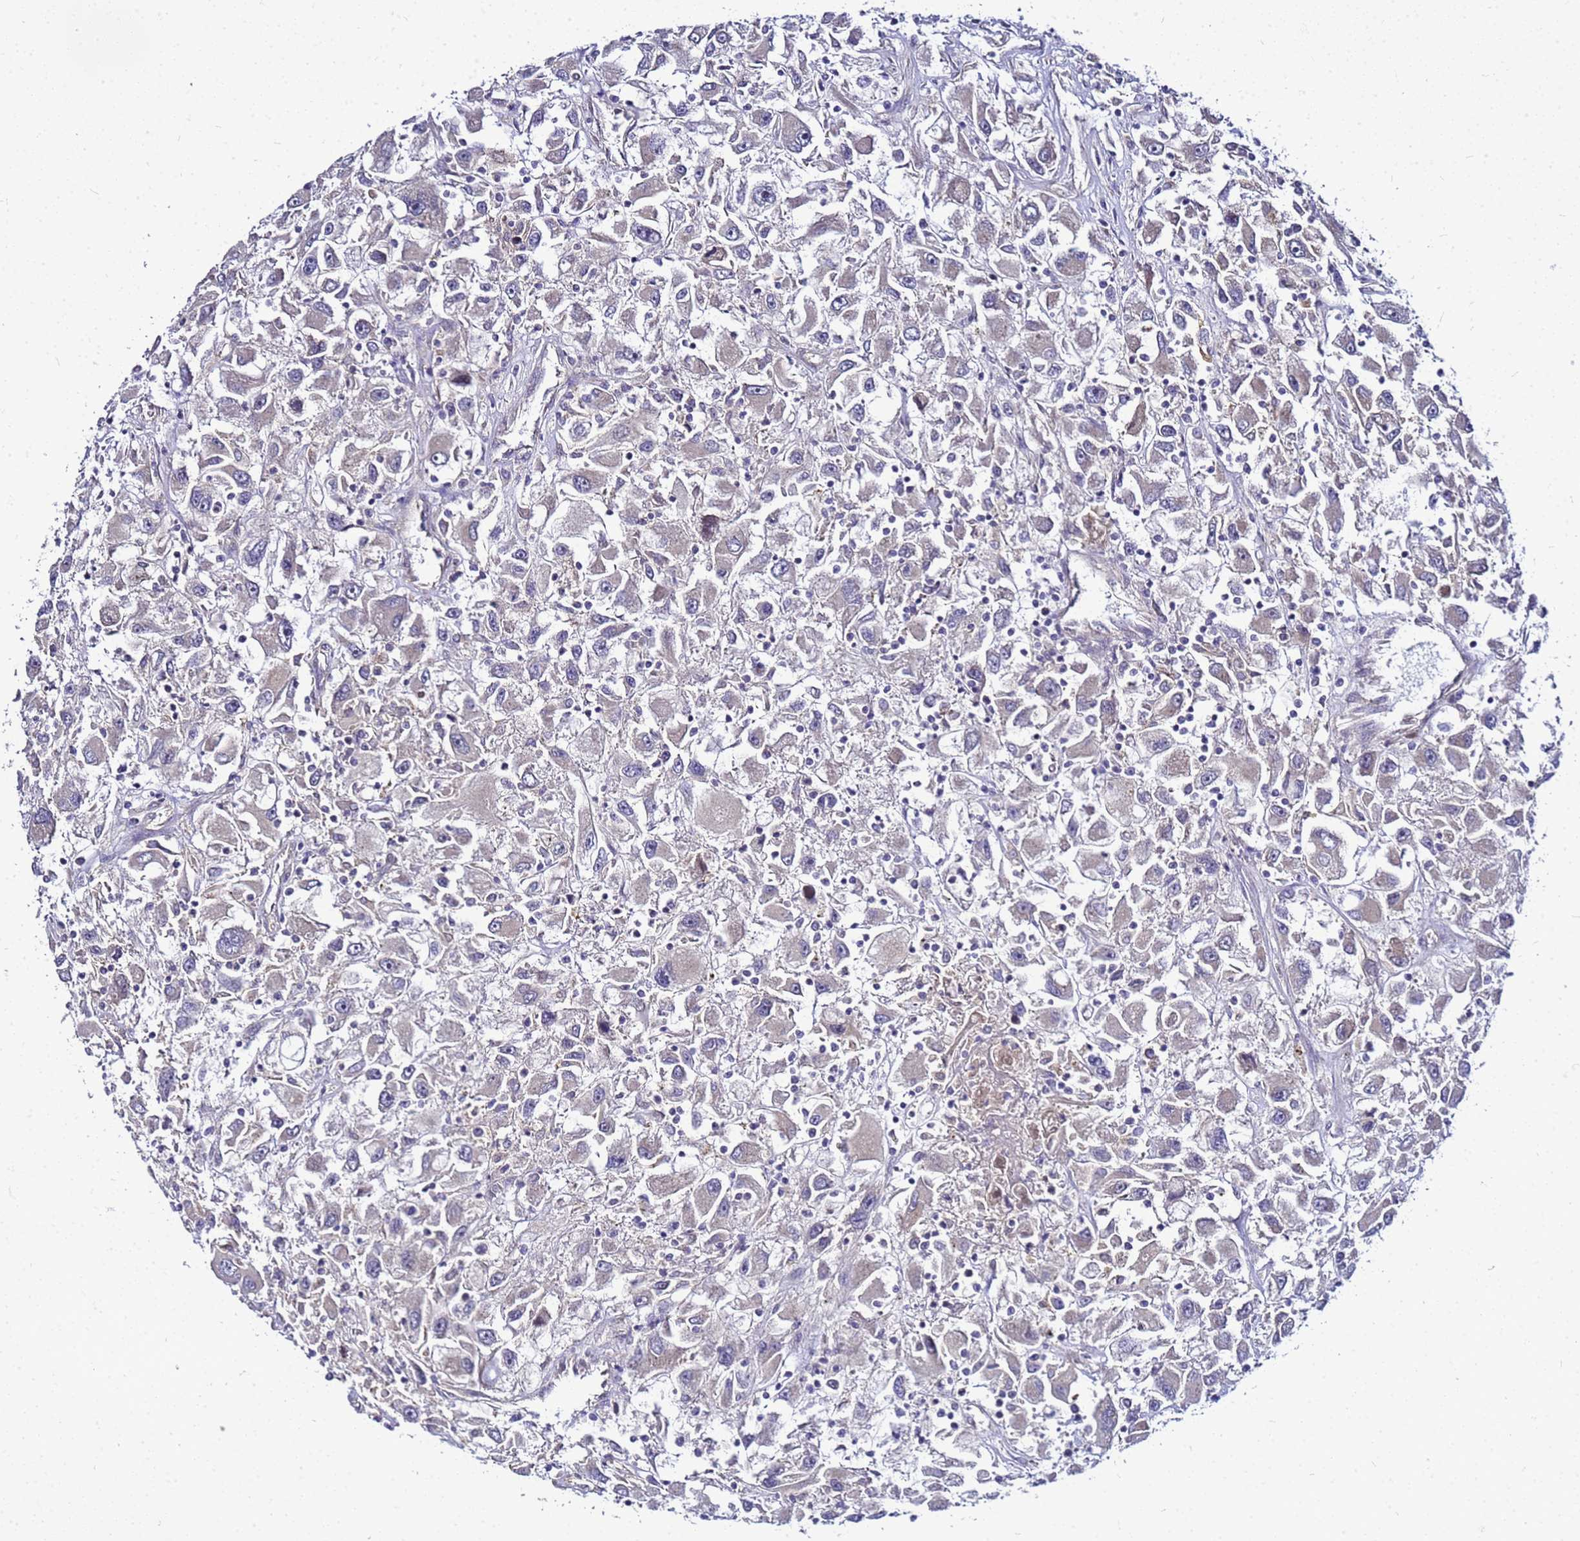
{"staining": {"intensity": "negative", "quantity": "none", "location": "none"}, "tissue": "renal cancer", "cell_type": "Tumor cells", "image_type": "cancer", "snomed": [{"axis": "morphology", "description": "Adenocarcinoma, NOS"}, {"axis": "topography", "description": "Kidney"}], "caption": "Micrograph shows no protein positivity in tumor cells of renal cancer (adenocarcinoma) tissue.", "gene": "SAT1", "patient": {"sex": "female", "age": 52}}